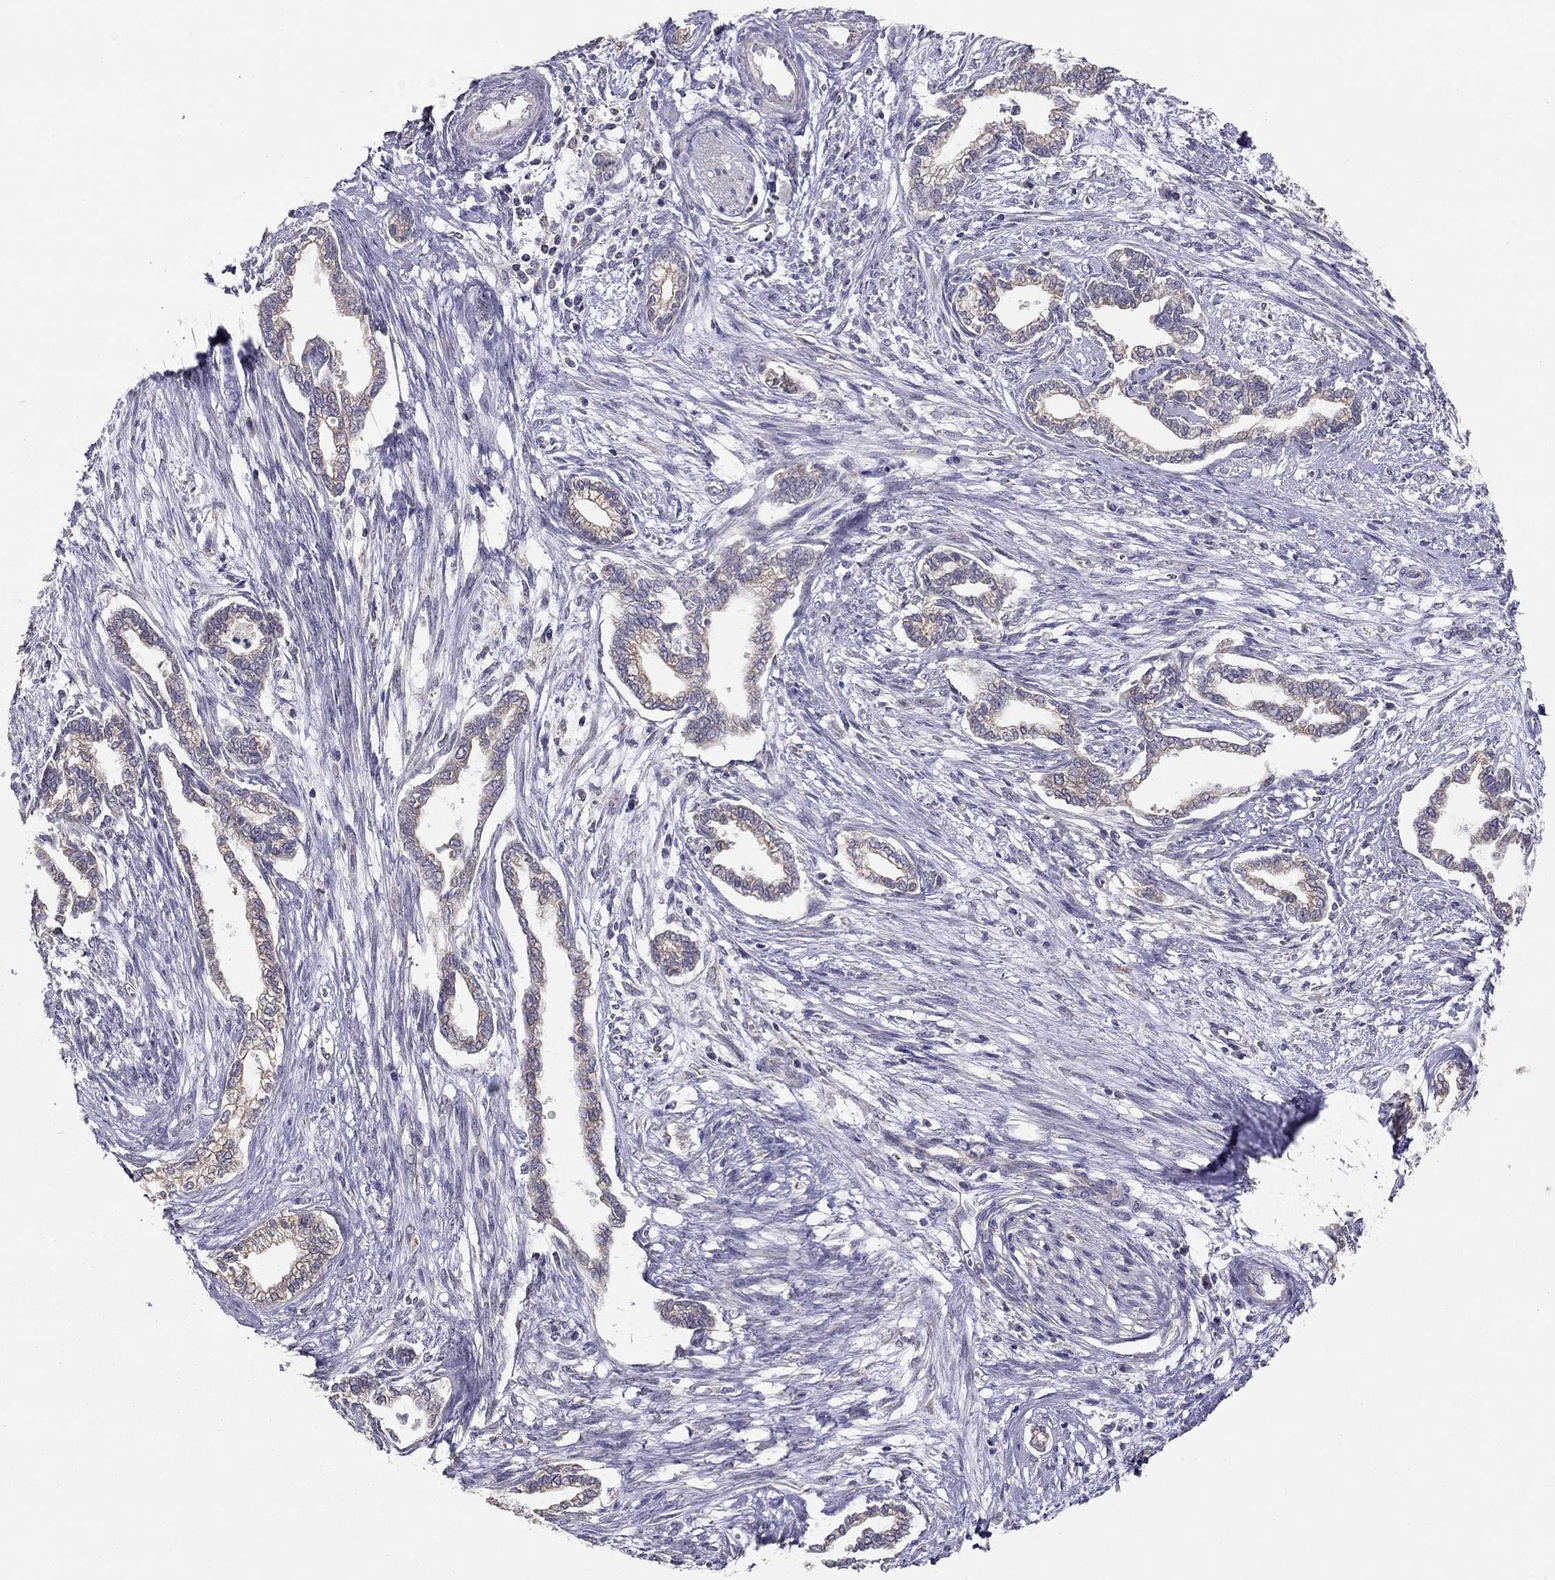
{"staining": {"intensity": "weak", "quantity": "<25%", "location": "cytoplasmic/membranous"}, "tissue": "cervical cancer", "cell_type": "Tumor cells", "image_type": "cancer", "snomed": [{"axis": "morphology", "description": "Adenocarcinoma, NOS"}, {"axis": "topography", "description": "Cervix"}], "caption": "There is no significant expression in tumor cells of adenocarcinoma (cervical).", "gene": "LRIT3", "patient": {"sex": "female", "age": 62}}